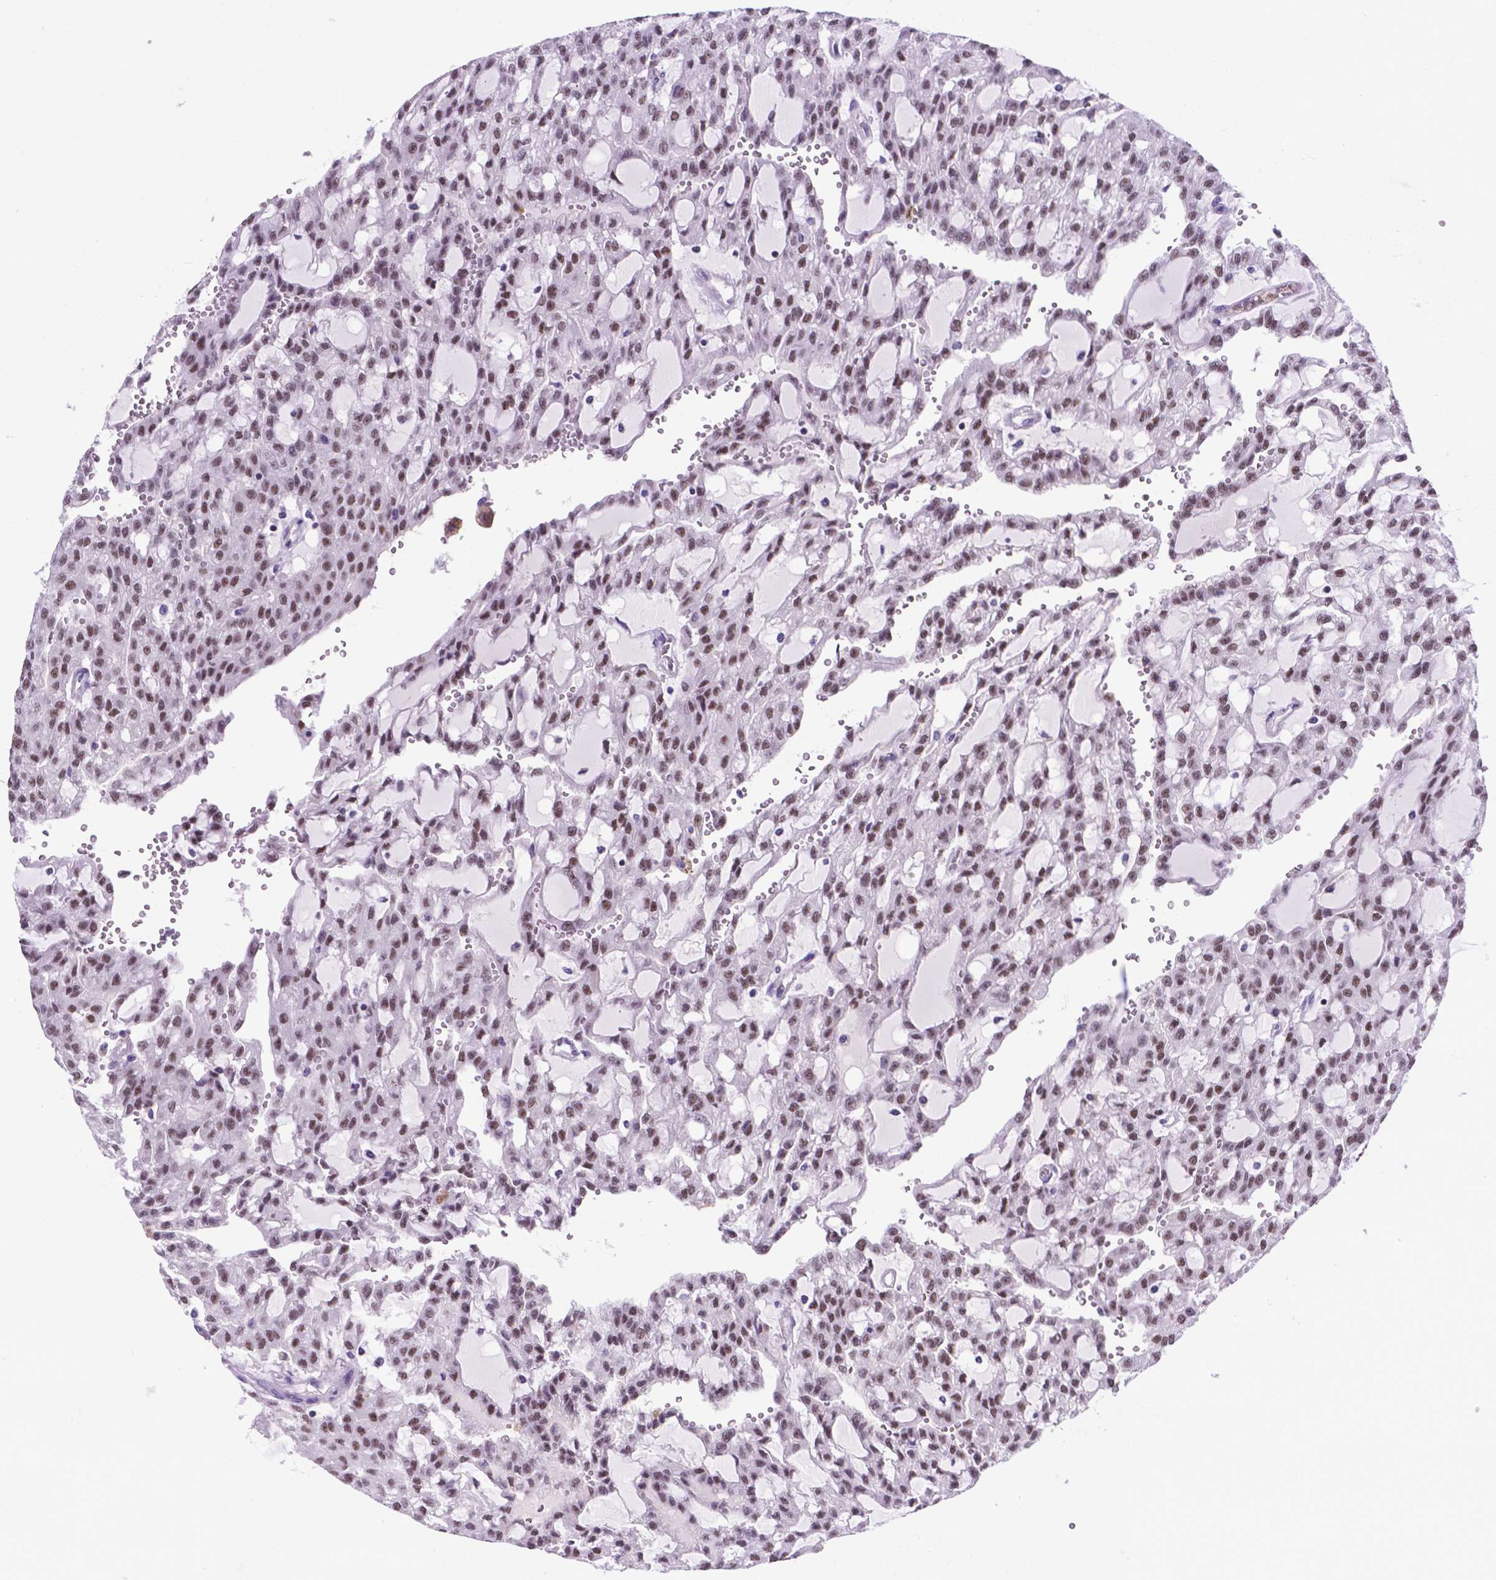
{"staining": {"intensity": "moderate", "quantity": ">75%", "location": "nuclear"}, "tissue": "renal cancer", "cell_type": "Tumor cells", "image_type": "cancer", "snomed": [{"axis": "morphology", "description": "Adenocarcinoma, NOS"}, {"axis": "topography", "description": "Kidney"}], "caption": "Immunohistochemistry (IHC) of human adenocarcinoma (renal) exhibits medium levels of moderate nuclear expression in approximately >75% of tumor cells.", "gene": "POU3F3", "patient": {"sex": "male", "age": 63}}